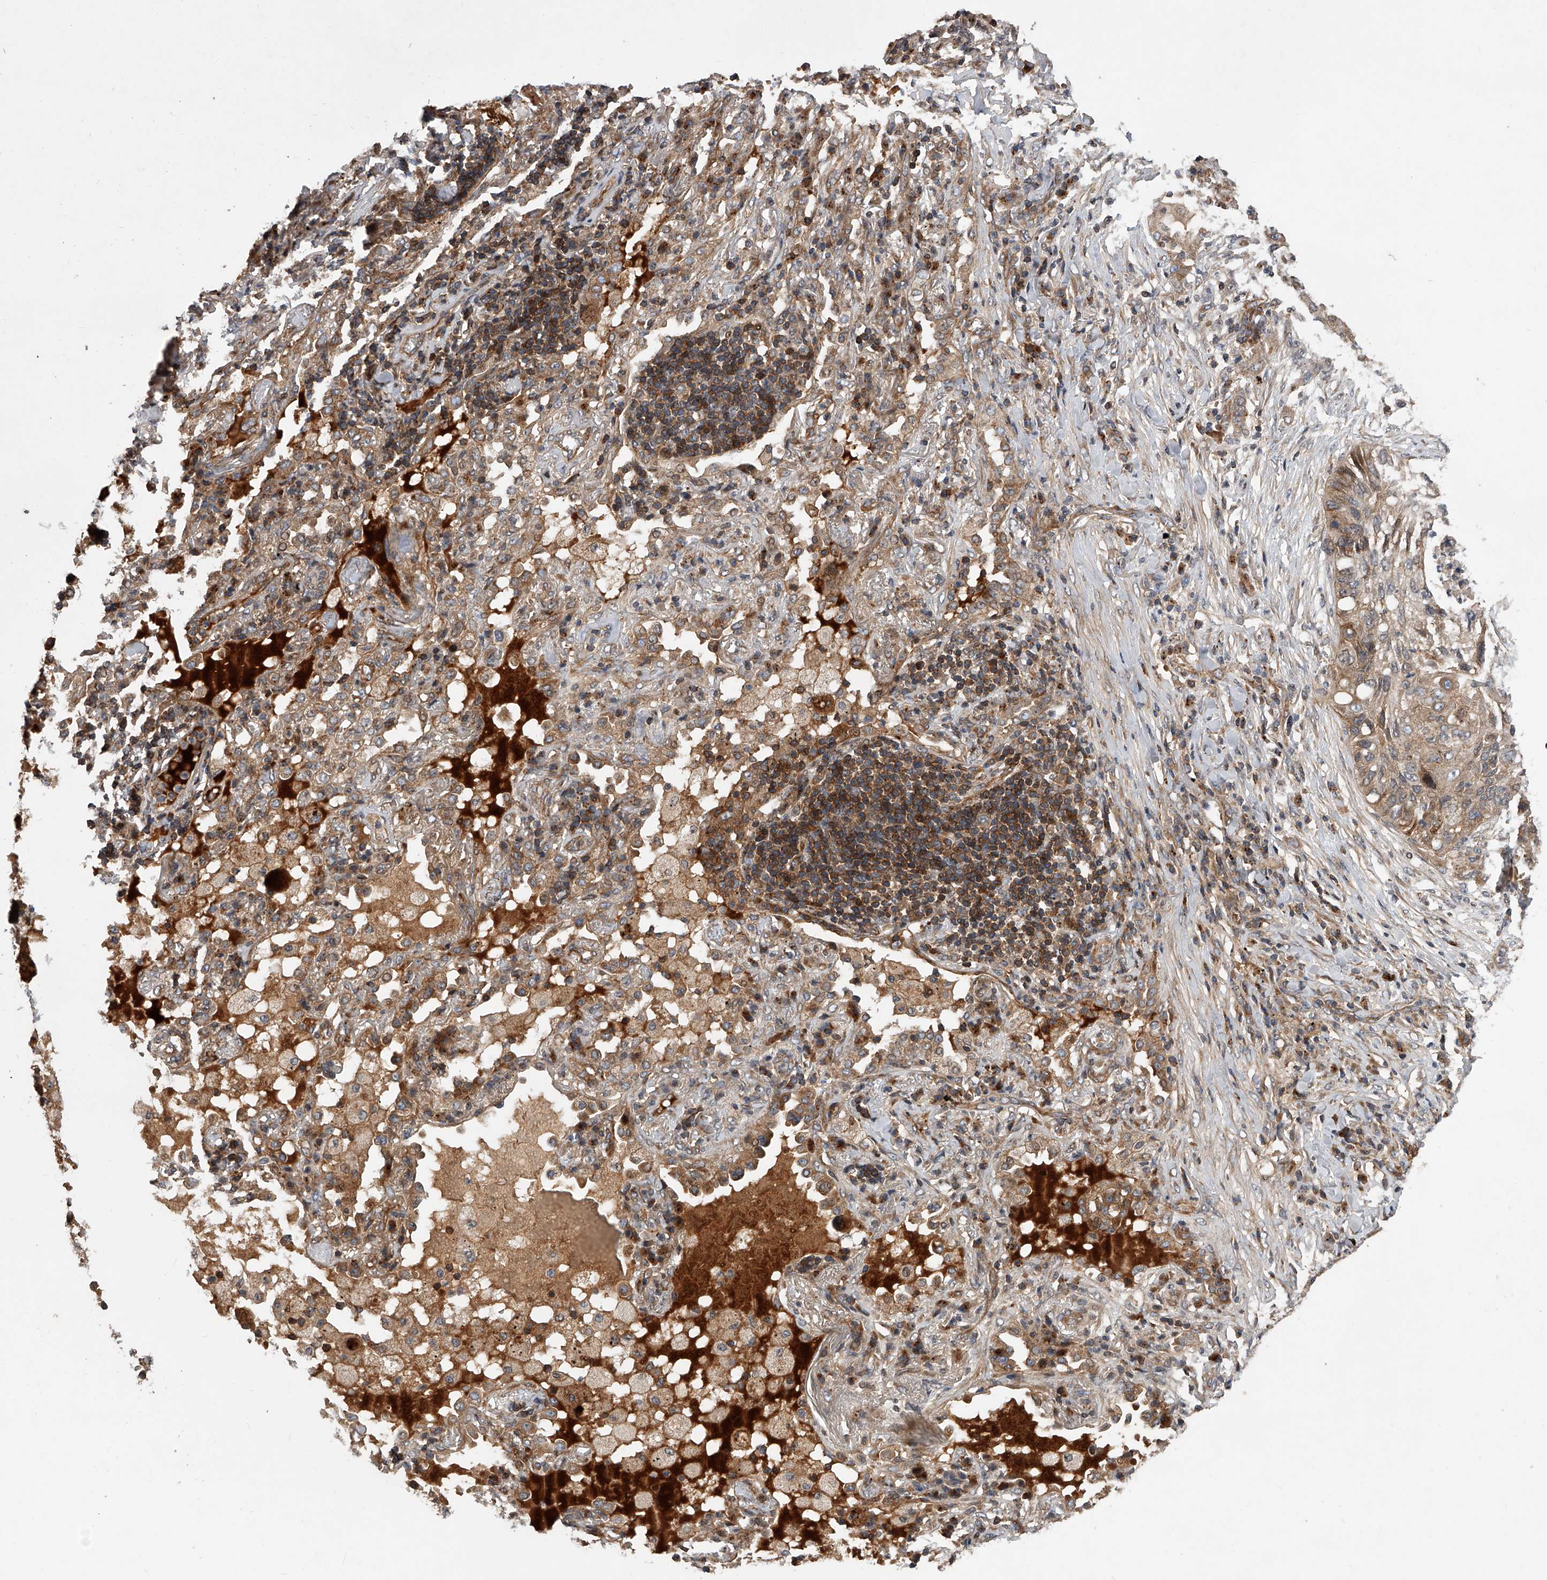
{"staining": {"intensity": "weak", "quantity": ">75%", "location": "cytoplasmic/membranous"}, "tissue": "lung cancer", "cell_type": "Tumor cells", "image_type": "cancer", "snomed": [{"axis": "morphology", "description": "Squamous cell carcinoma, NOS"}, {"axis": "topography", "description": "Lung"}], "caption": "Immunohistochemical staining of human lung cancer (squamous cell carcinoma) demonstrates weak cytoplasmic/membranous protein expression in approximately >75% of tumor cells.", "gene": "USP47", "patient": {"sex": "female", "age": 63}}